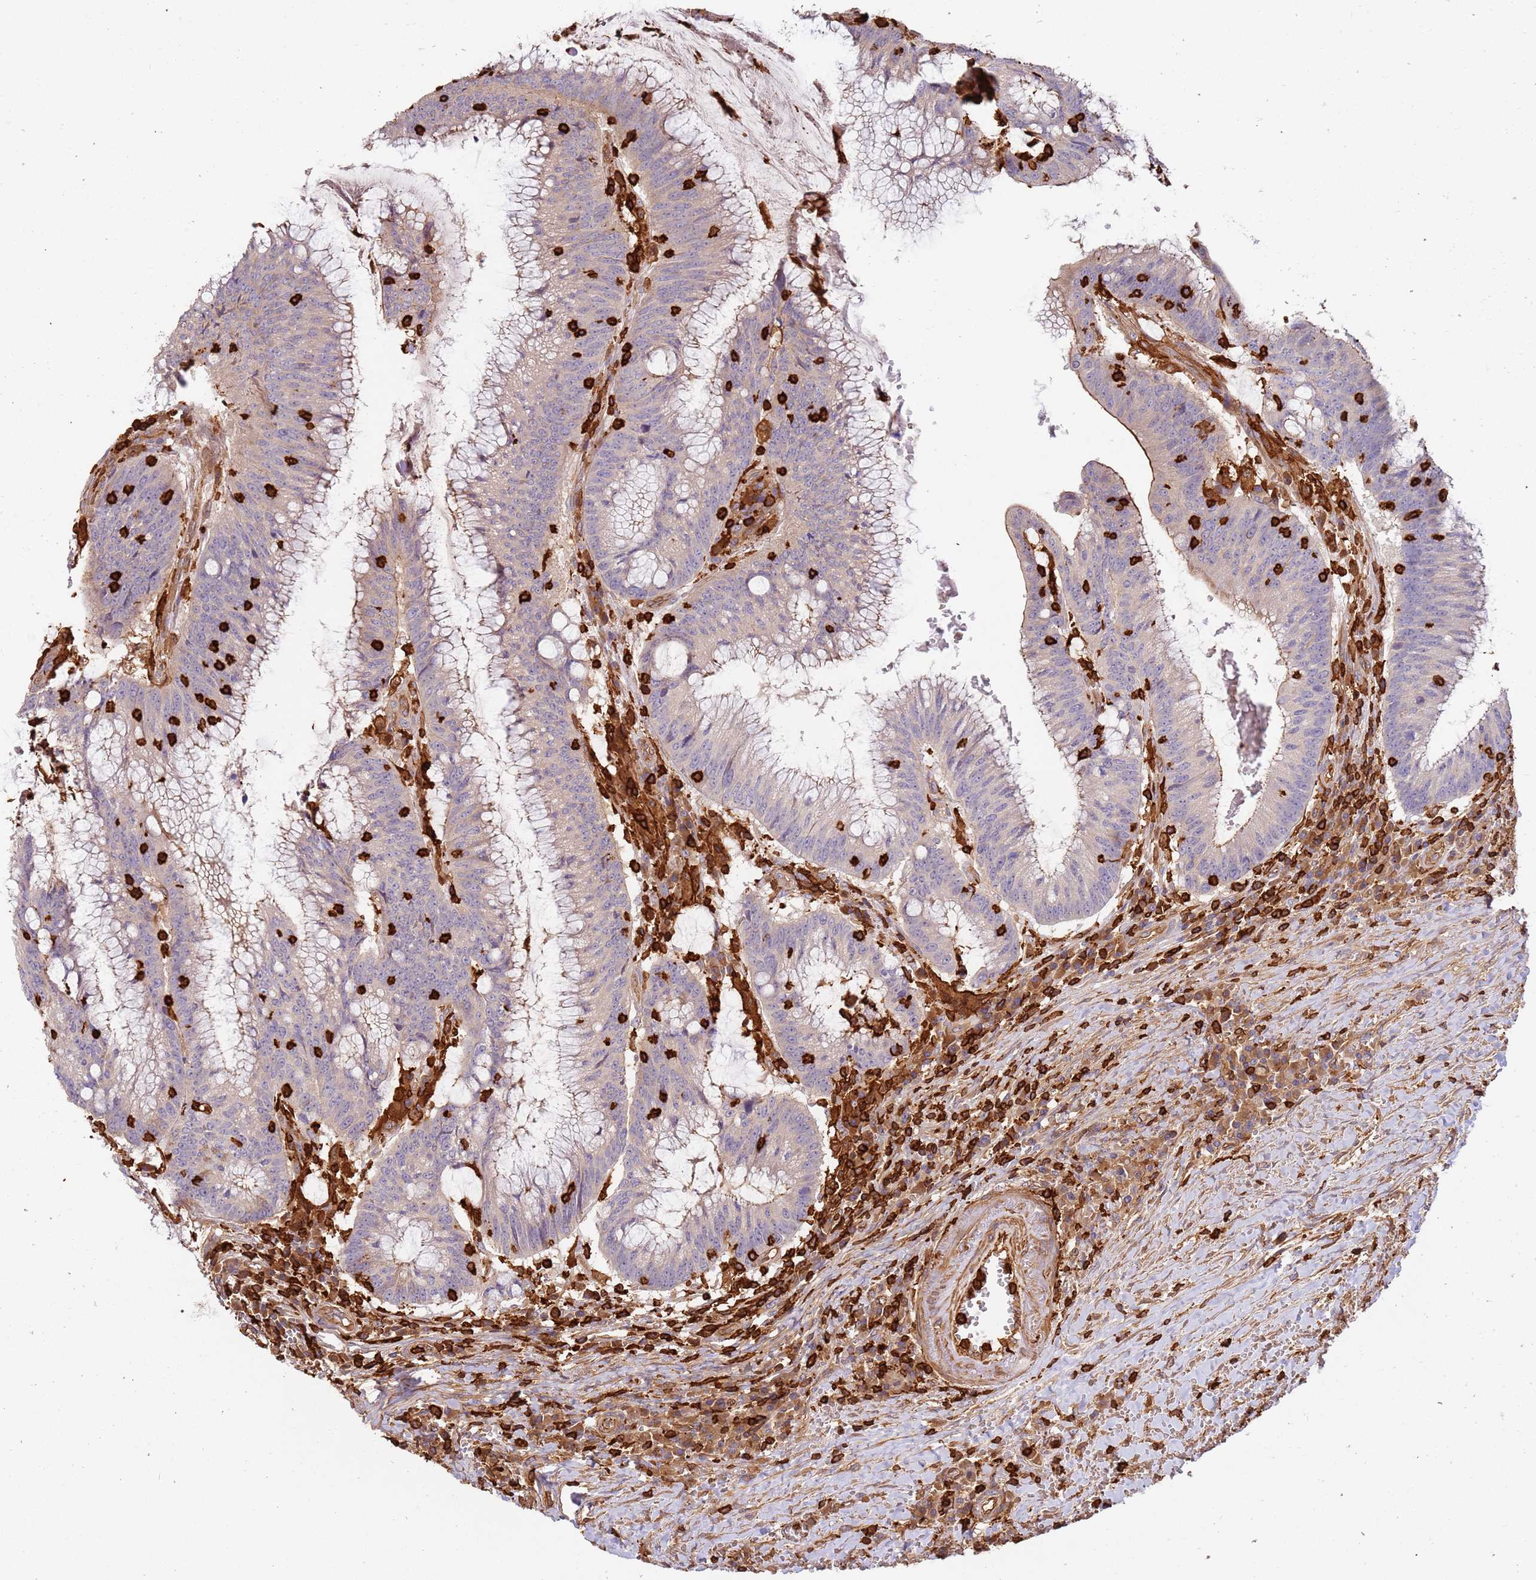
{"staining": {"intensity": "strong", "quantity": "25%-75%", "location": "cytoplasmic/membranous"}, "tissue": "colorectal cancer", "cell_type": "Tumor cells", "image_type": "cancer", "snomed": [{"axis": "morphology", "description": "Adenocarcinoma, NOS"}, {"axis": "topography", "description": "Rectum"}], "caption": "Human colorectal cancer (adenocarcinoma) stained with a protein marker exhibits strong staining in tumor cells.", "gene": "OR6P1", "patient": {"sex": "female", "age": 77}}